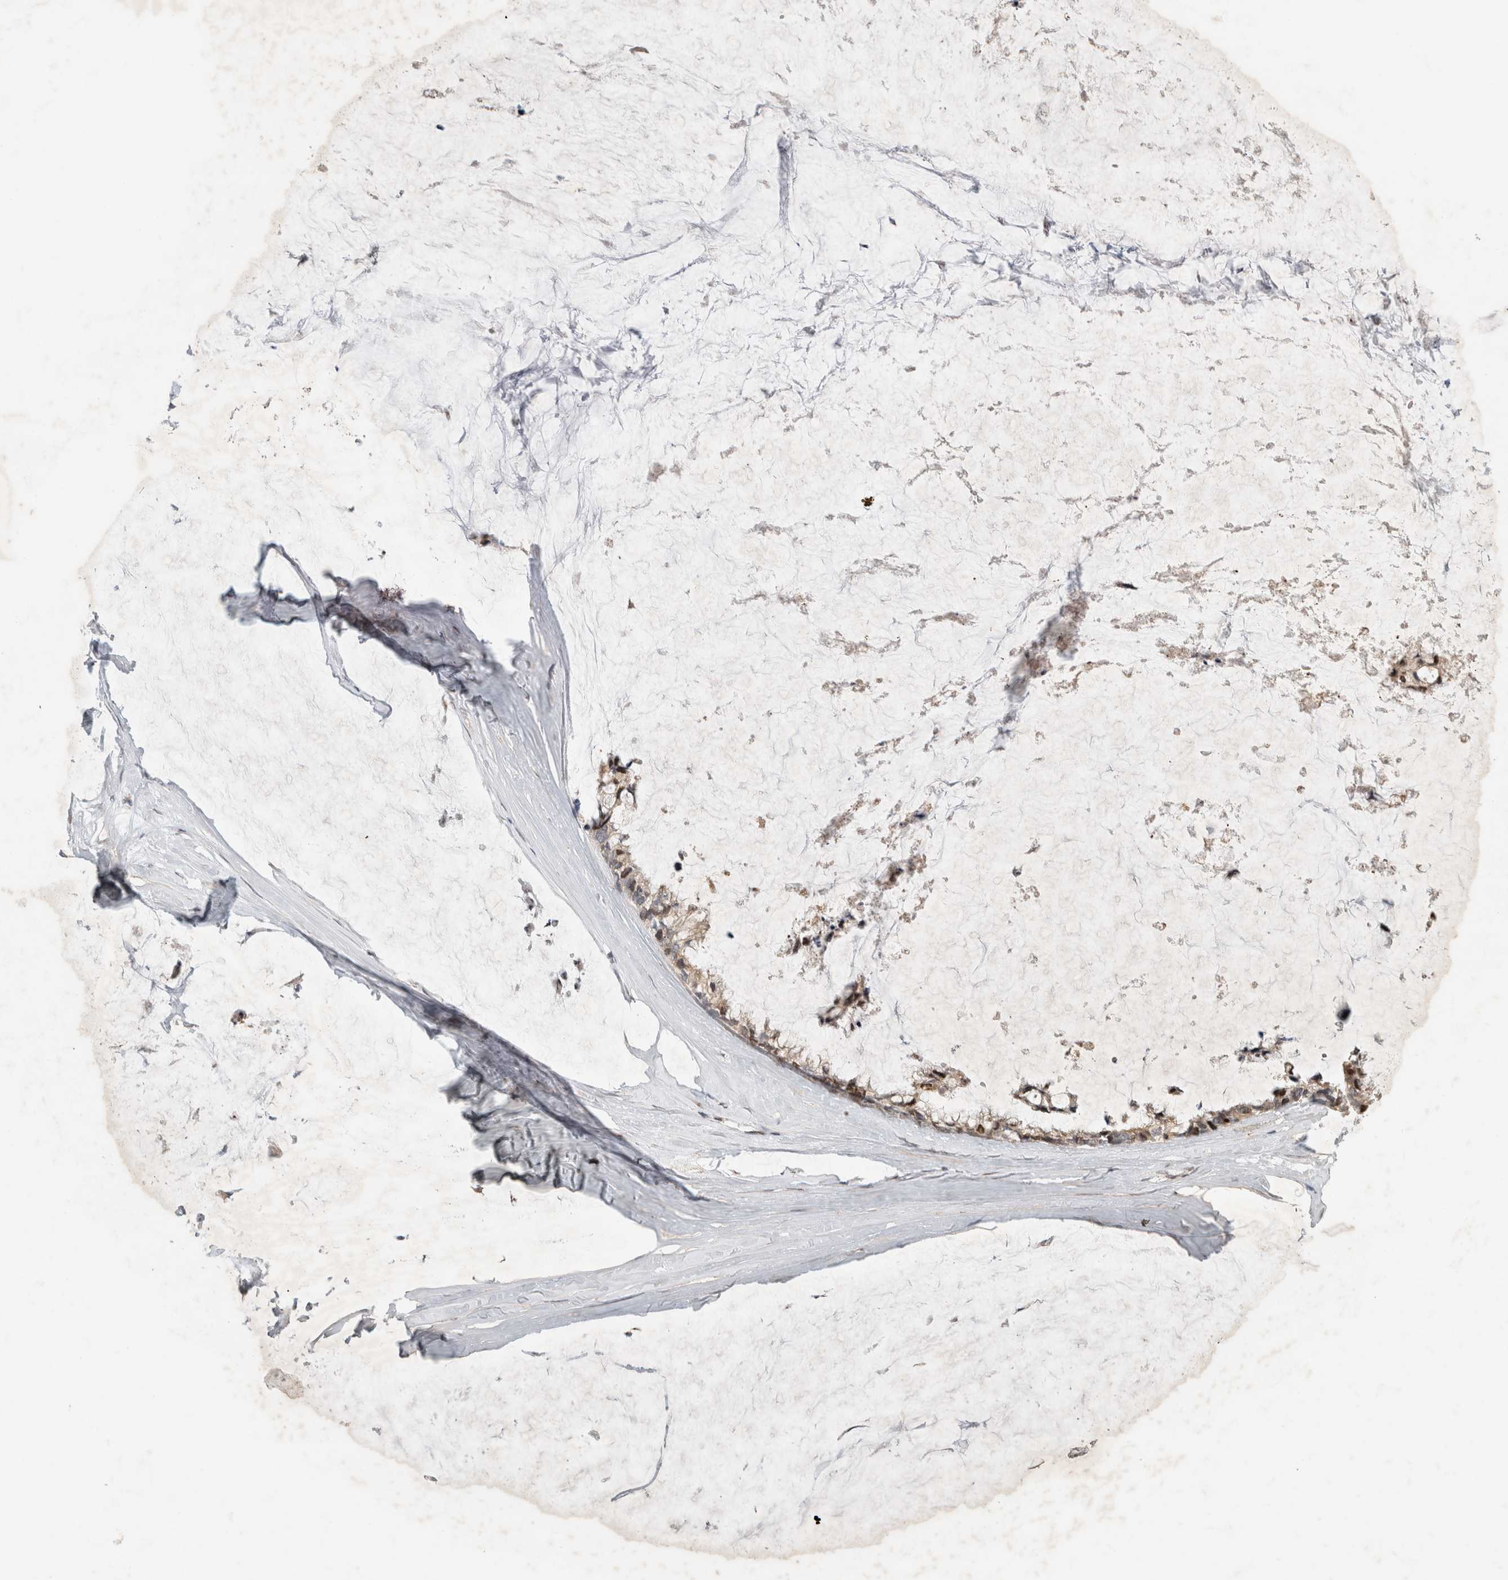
{"staining": {"intensity": "moderate", "quantity": "<25%", "location": "nuclear"}, "tissue": "ovarian cancer", "cell_type": "Tumor cells", "image_type": "cancer", "snomed": [{"axis": "morphology", "description": "Cystadenocarcinoma, mucinous, NOS"}, {"axis": "topography", "description": "Ovary"}], "caption": "The histopathology image shows immunohistochemical staining of ovarian mucinous cystadenocarcinoma. There is moderate nuclear staining is appreciated in approximately <25% of tumor cells. The staining was performed using DAB (3,3'-diaminobenzidine), with brown indicating positive protein expression. Nuclei are stained blue with hematoxylin.", "gene": "C8orf58", "patient": {"sex": "female", "age": 39}}